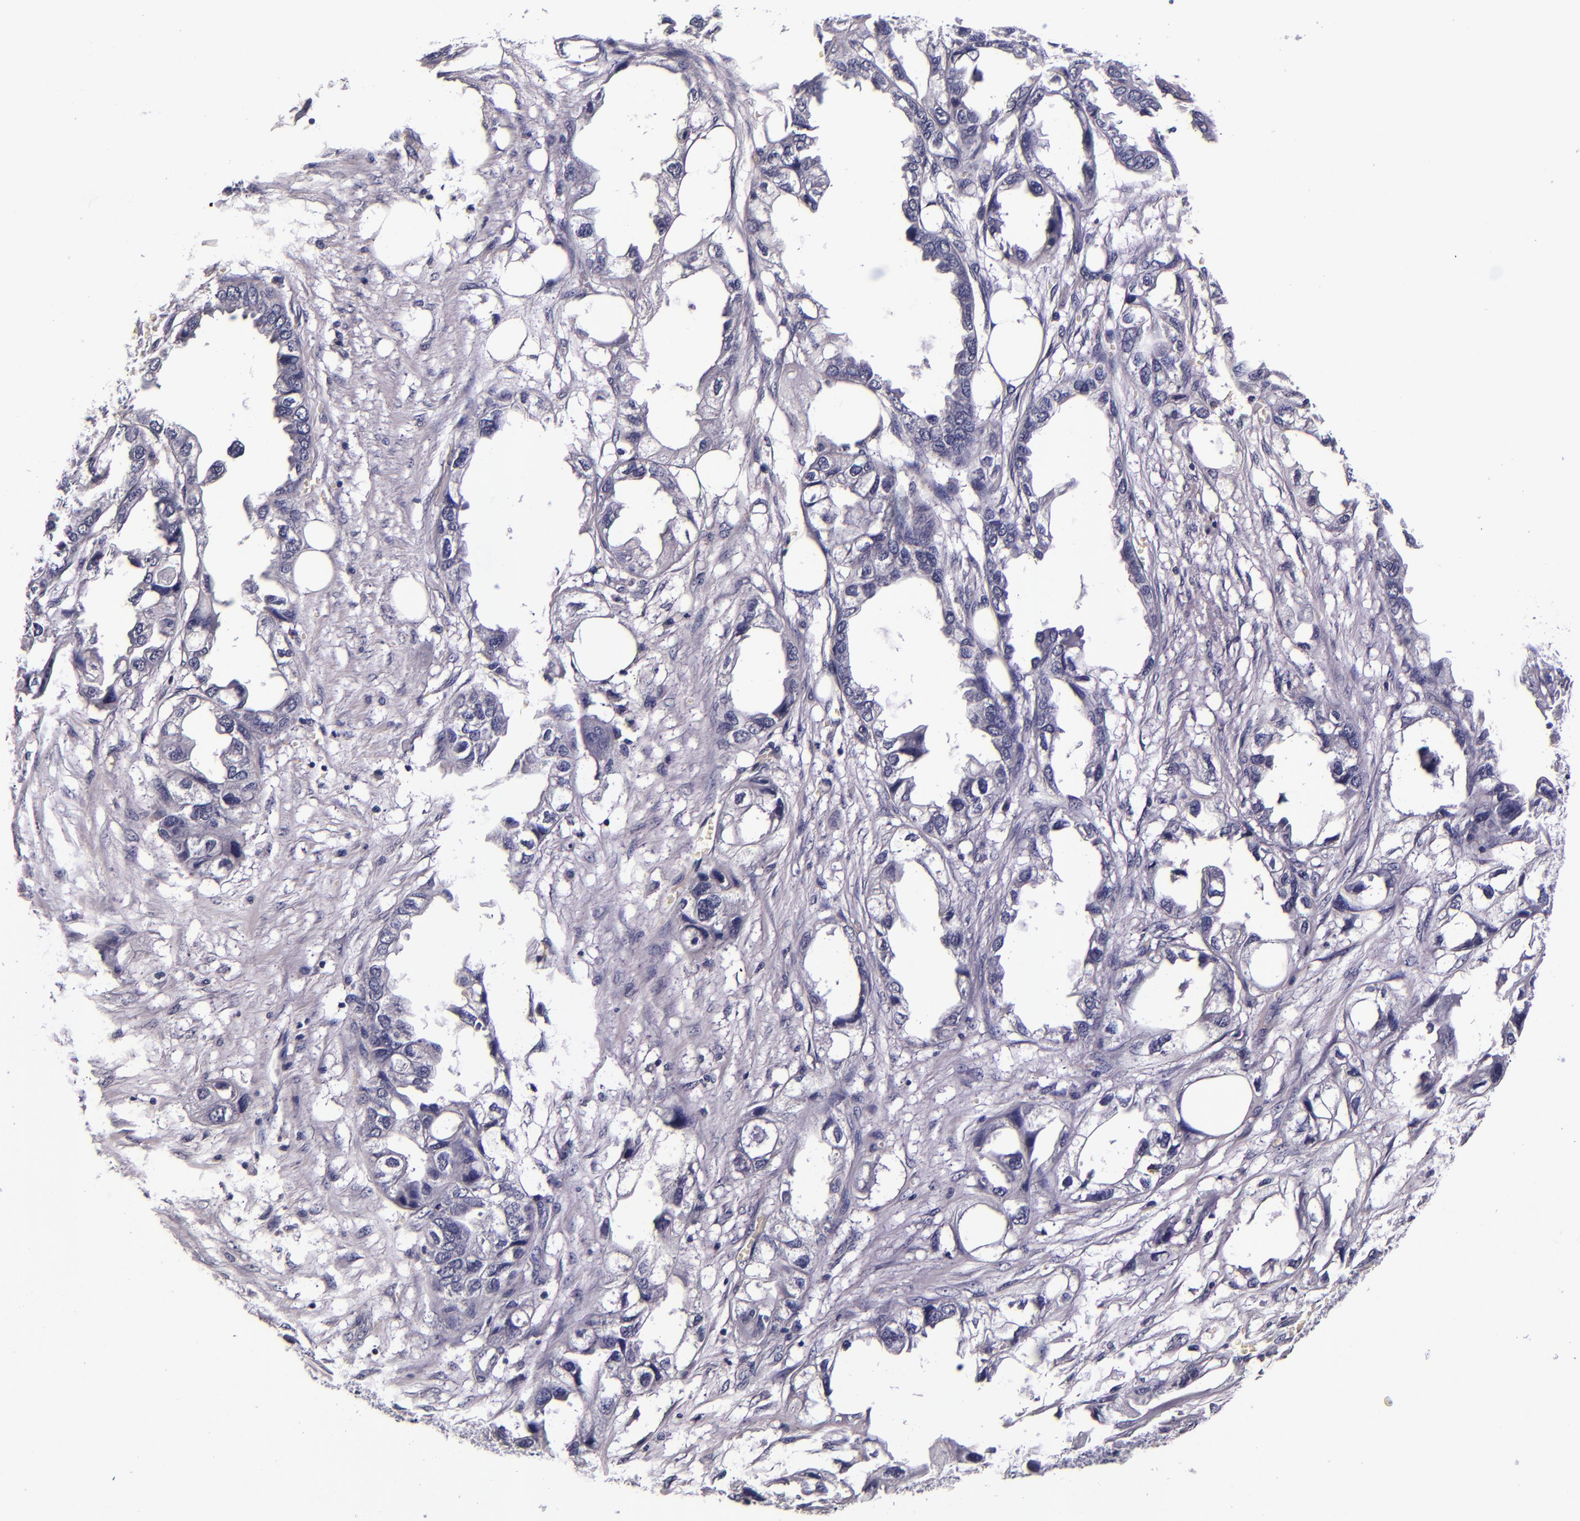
{"staining": {"intensity": "negative", "quantity": "none", "location": "none"}, "tissue": "endometrial cancer", "cell_type": "Tumor cells", "image_type": "cancer", "snomed": [{"axis": "morphology", "description": "Adenocarcinoma, NOS"}, {"axis": "topography", "description": "Endometrium"}], "caption": "Human endometrial cancer (adenocarcinoma) stained for a protein using IHC reveals no expression in tumor cells.", "gene": "FBN1", "patient": {"sex": "female", "age": 67}}